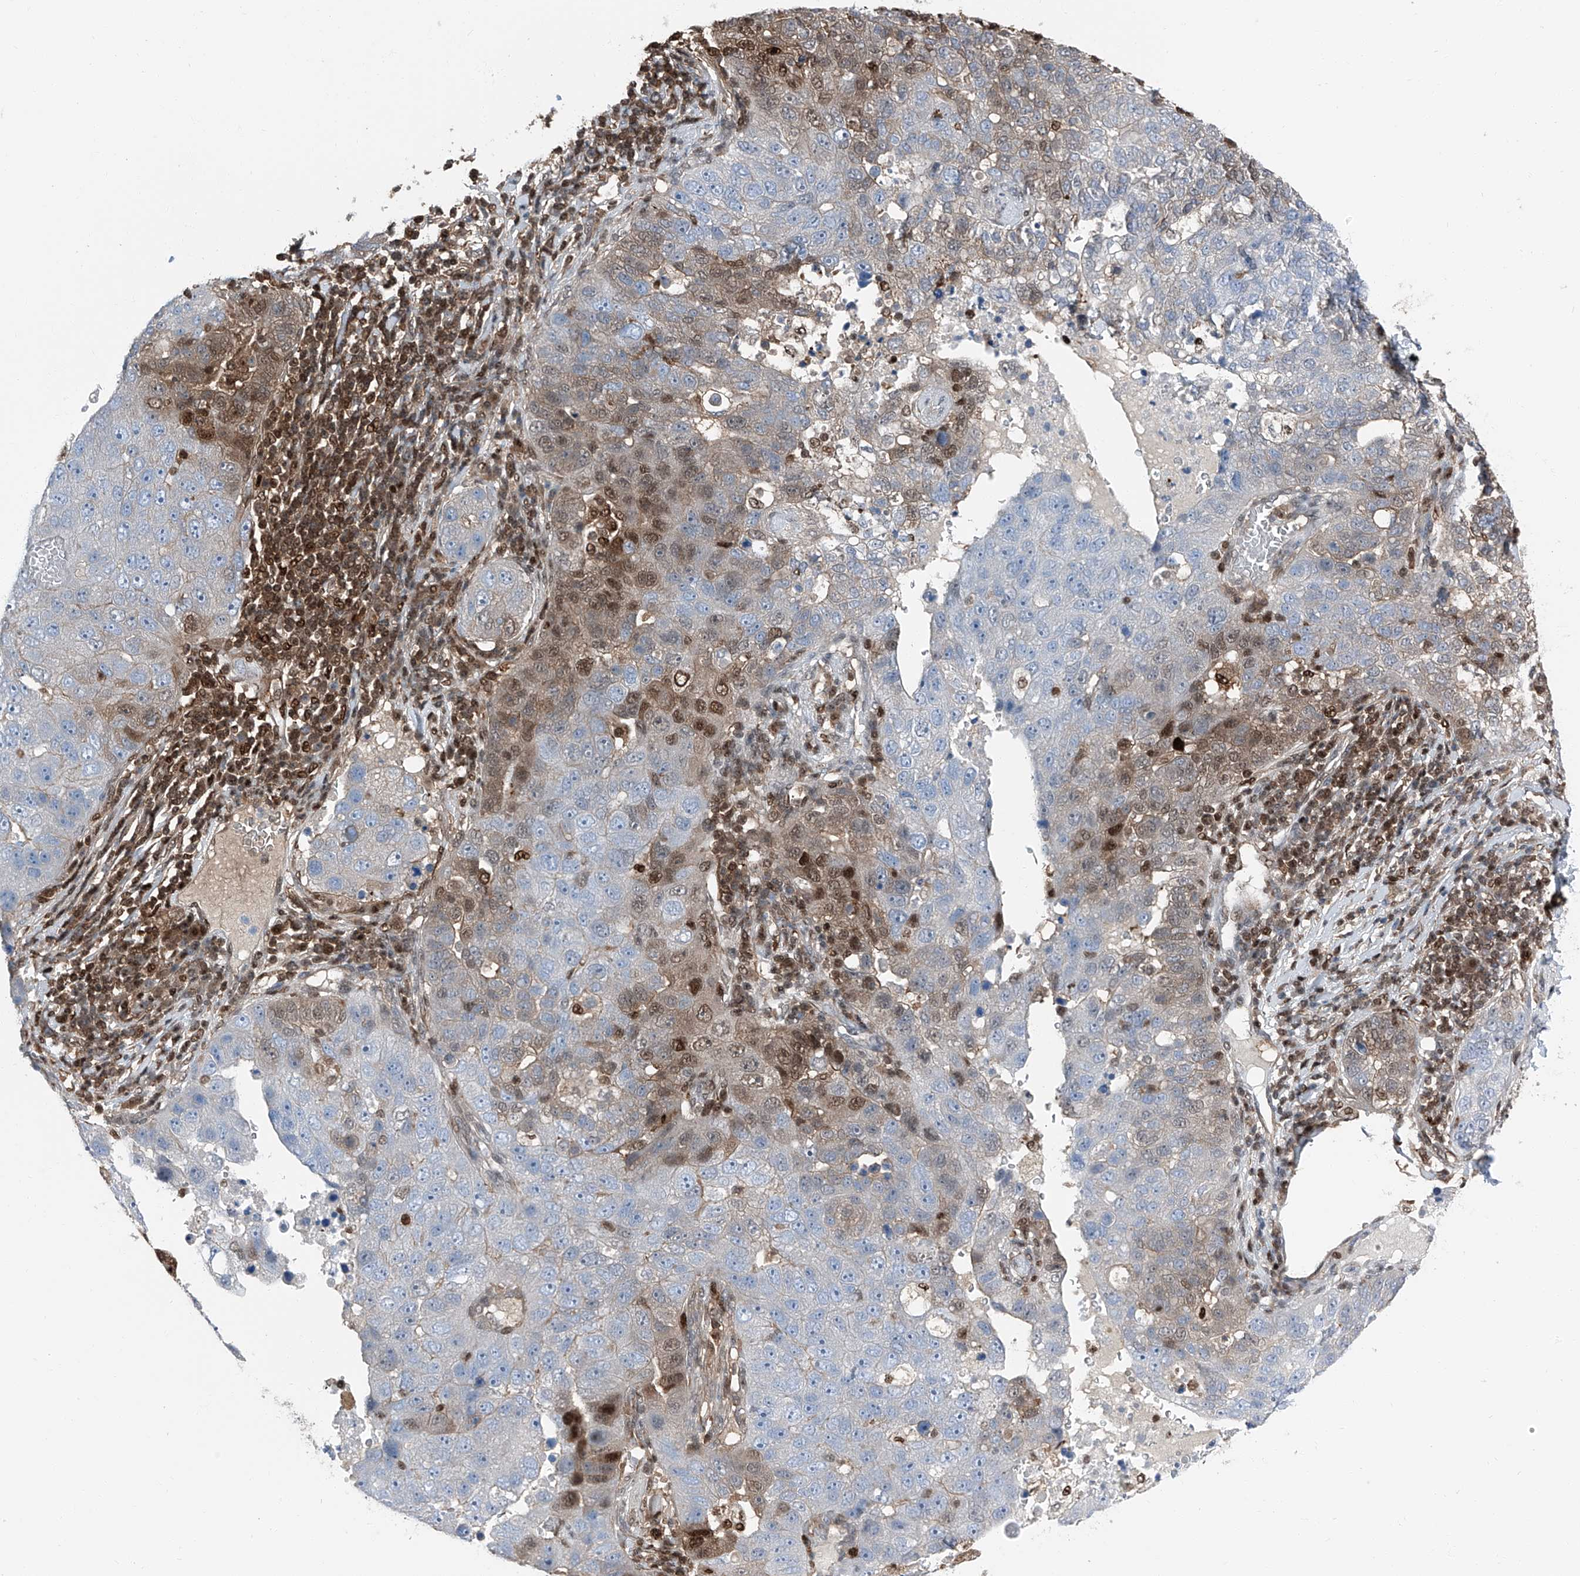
{"staining": {"intensity": "moderate", "quantity": "<25%", "location": "cytoplasmic/membranous,nuclear"}, "tissue": "pancreatic cancer", "cell_type": "Tumor cells", "image_type": "cancer", "snomed": [{"axis": "morphology", "description": "Adenocarcinoma, NOS"}, {"axis": "topography", "description": "Pancreas"}], "caption": "Pancreatic cancer tissue exhibits moderate cytoplasmic/membranous and nuclear staining in about <25% of tumor cells, visualized by immunohistochemistry. The staining was performed using DAB, with brown indicating positive protein expression. Nuclei are stained blue with hematoxylin.", "gene": "PSMB10", "patient": {"sex": "female", "age": 61}}